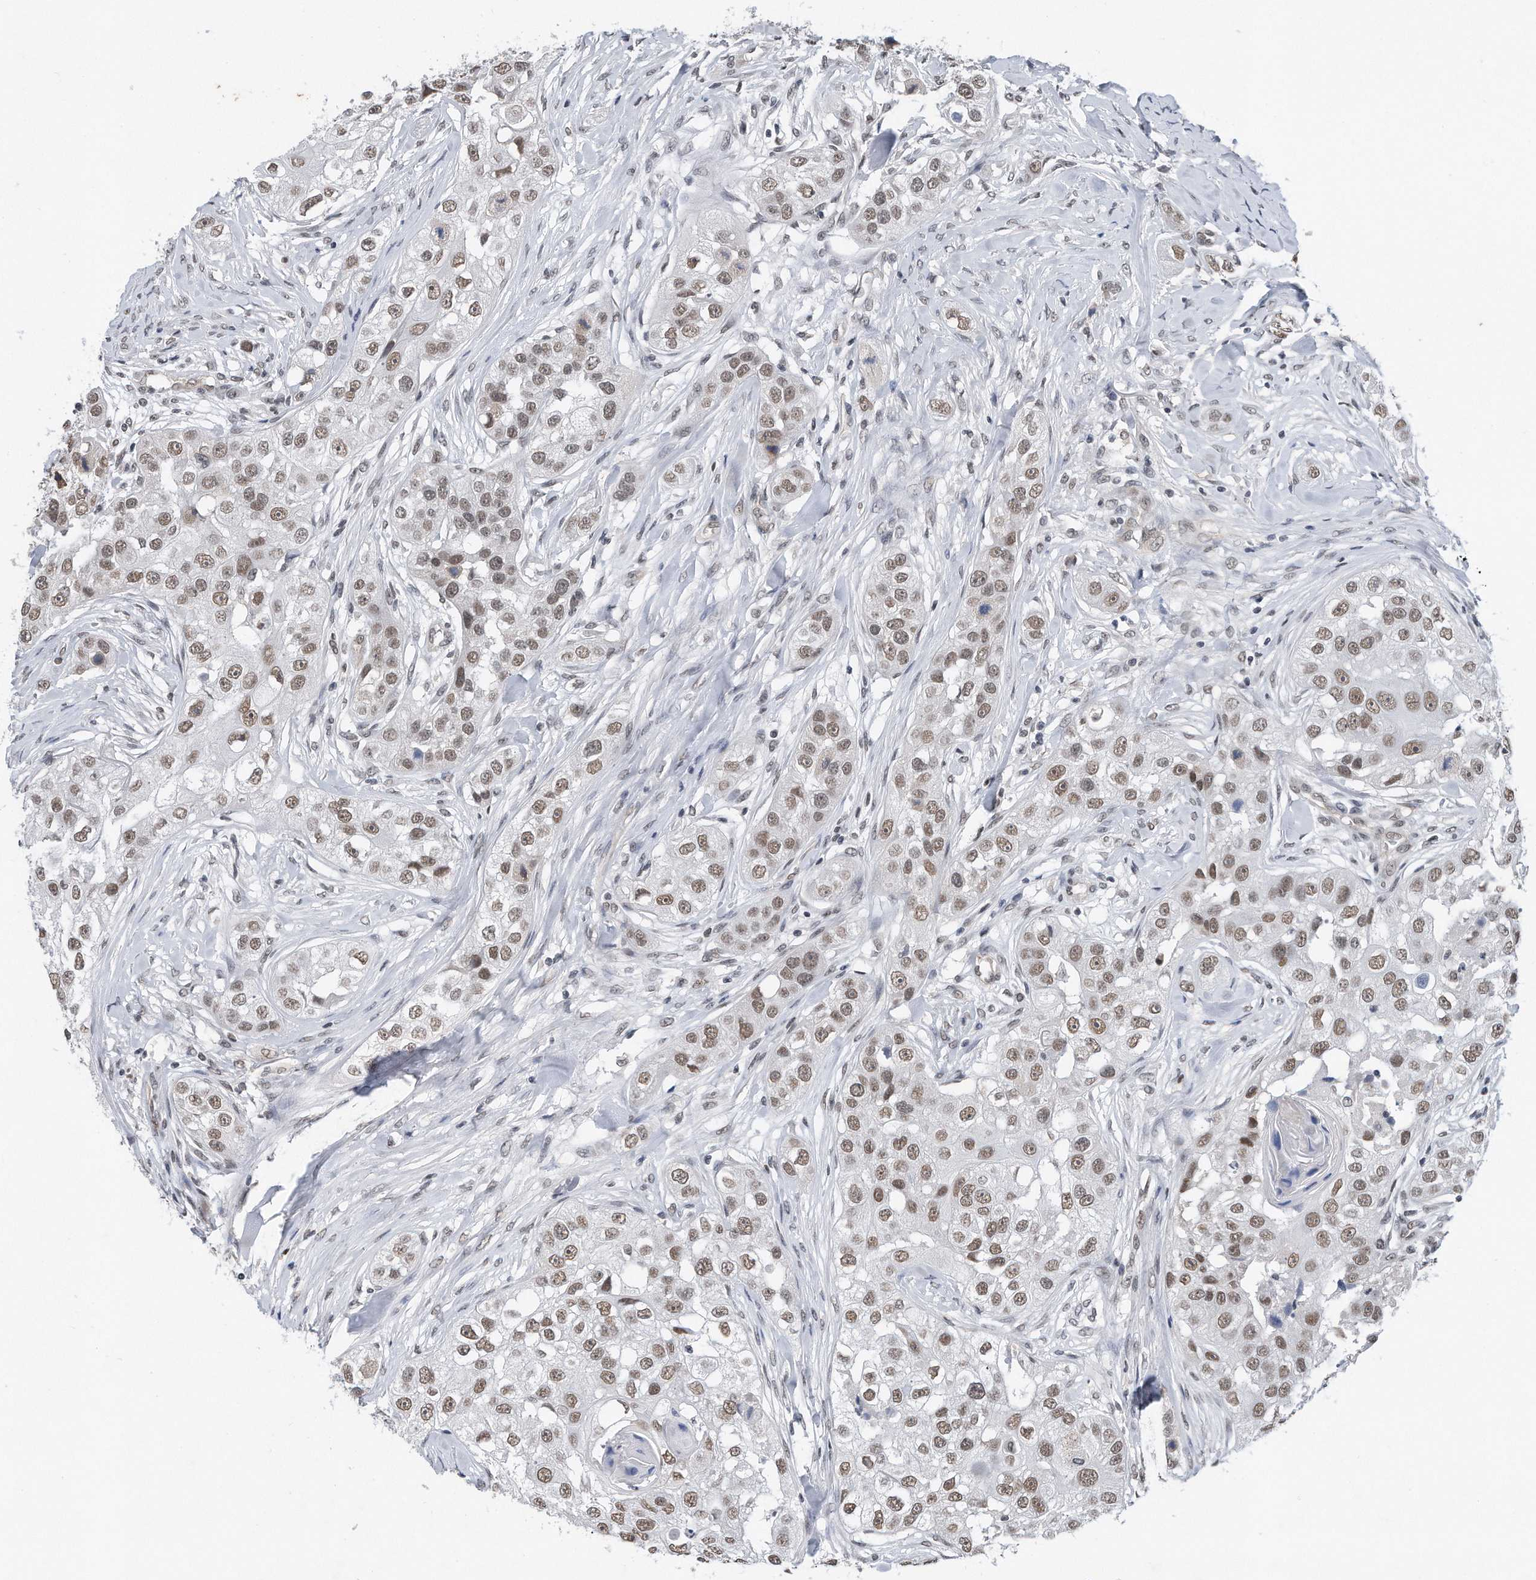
{"staining": {"intensity": "moderate", "quantity": ">75%", "location": "cytoplasmic/membranous"}, "tissue": "head and neck cancer", "cell_type": "Tumor cells", "image_type": "cancer", "snomed": [{"axis": "morphology", "description": "Normal tissue, NOS"}, {"axis": "morphology", "description": "Squamous cell carcinoma, NOS"}, {"axis": "topography", "description": "Skeletal muscle"}, {"axis": "topography", "description": "Head-Neck"}], "caption": "Squamous cell carcinoma (head and neck) was stained to show a protein in brown. There is medium levels of moderate cytoplasmic/membranous staining in approximately >75% of tumor cells. The protein of interest is stained brown, and the nuclei are stained in blue (DAB (3,3'-diaminobenzidine) IHC with brightfield microscopy, high magnification).", "gene": "TP53INP1", "patient": {"sex": "male", "age": 51}}